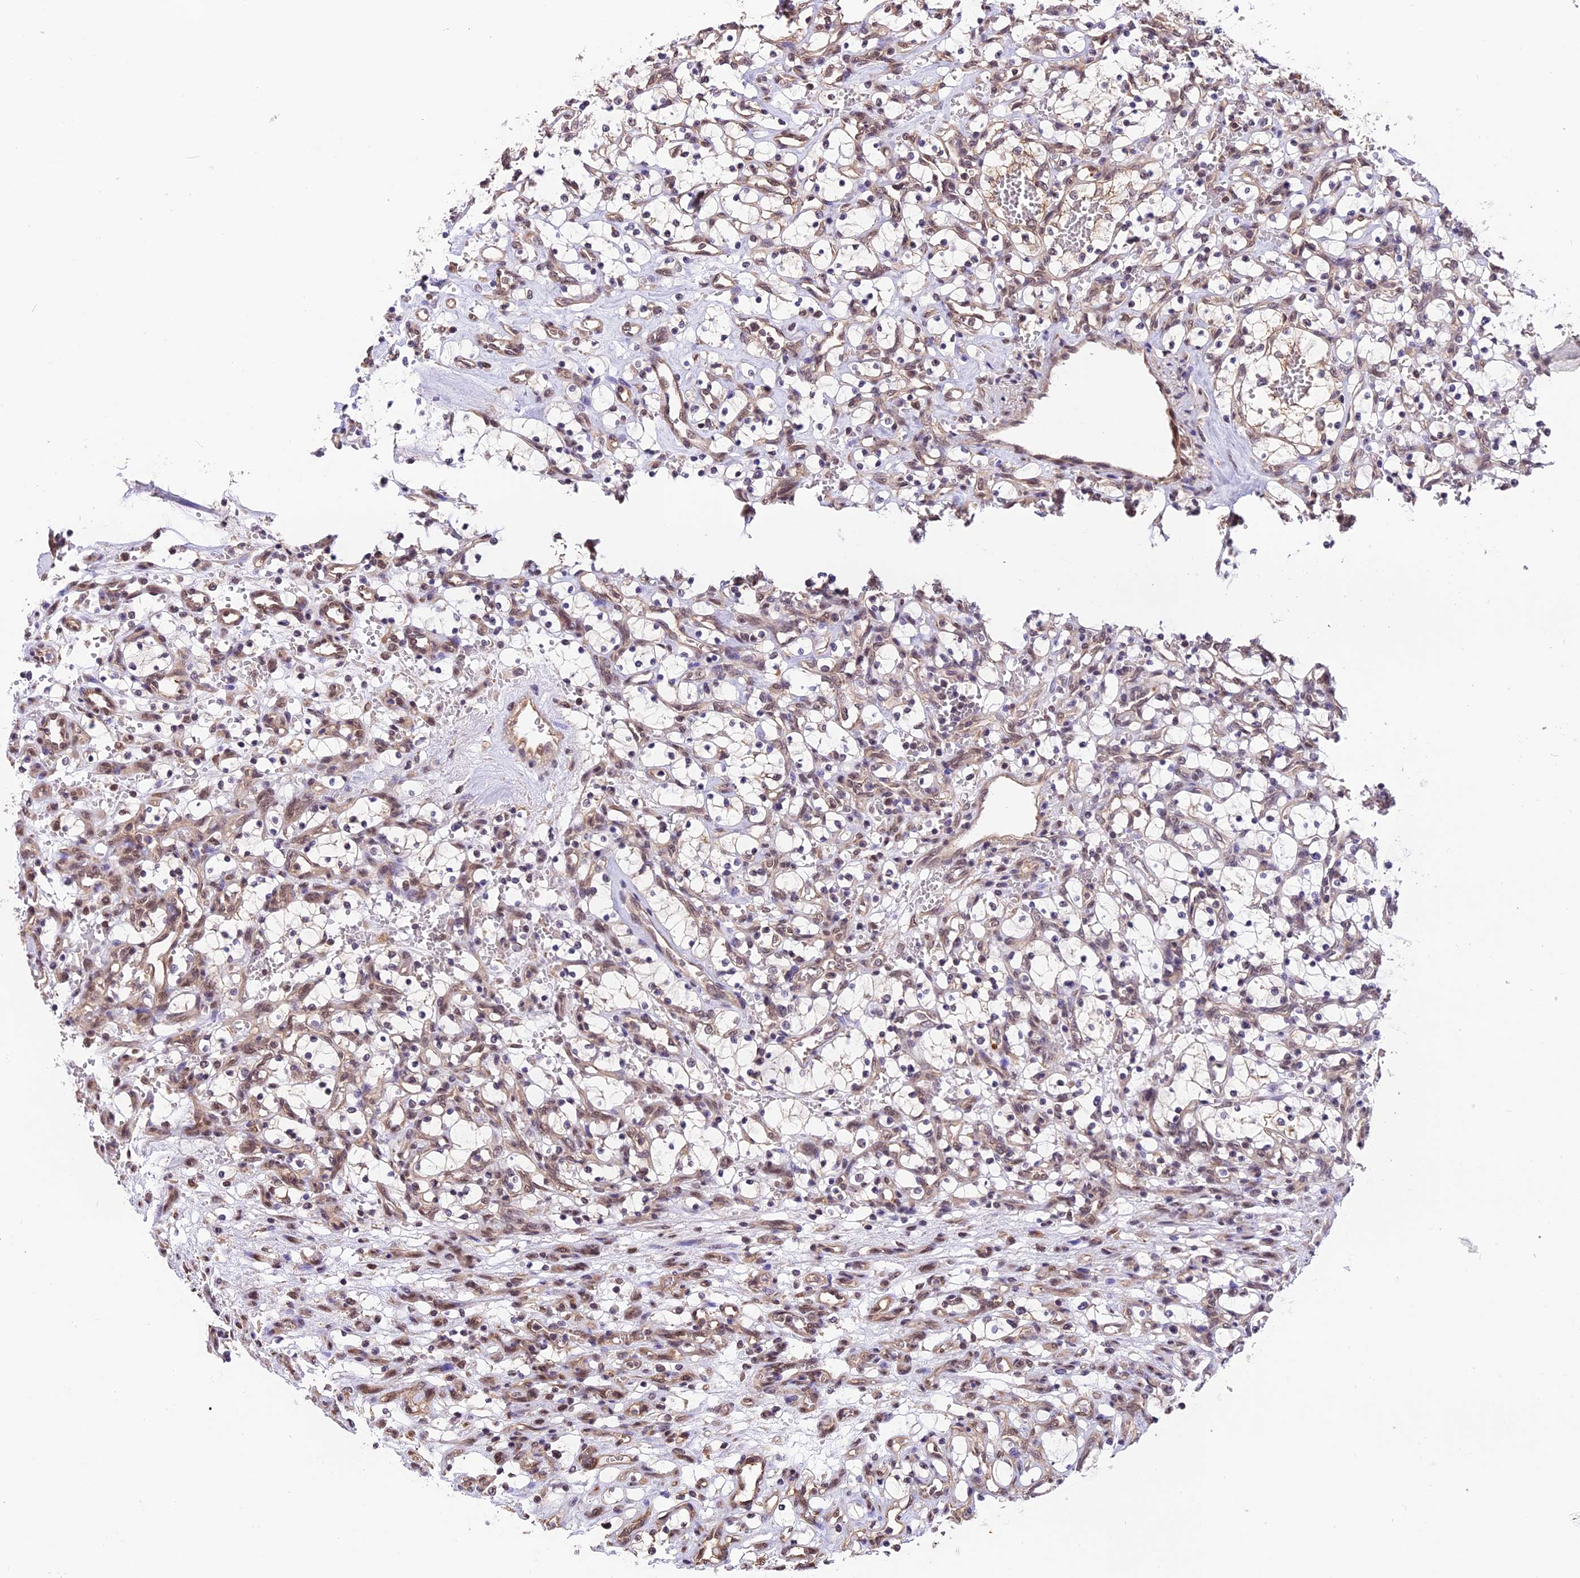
{"staining": {"intensity": "weak", "quantity": "<25%", "location": "cytoplasmic/membranous,nuclear"}, "tissue": "renal cancer", "cell_type": "Tumor cells", "image_type": "cancer", "snomed": [{"axis": "morphology", "description": "Adenocarcinoma, NOS"}, {"axis": "topography", "description": "Kidney"}], "caption": "High power microscopy photomicrograph of an IHC photomicrograph of renal cancer, revealing no significant staining in tumor cells.", "gene": "ZC3H4", "patient": {"sex": "female", "age": 69}}